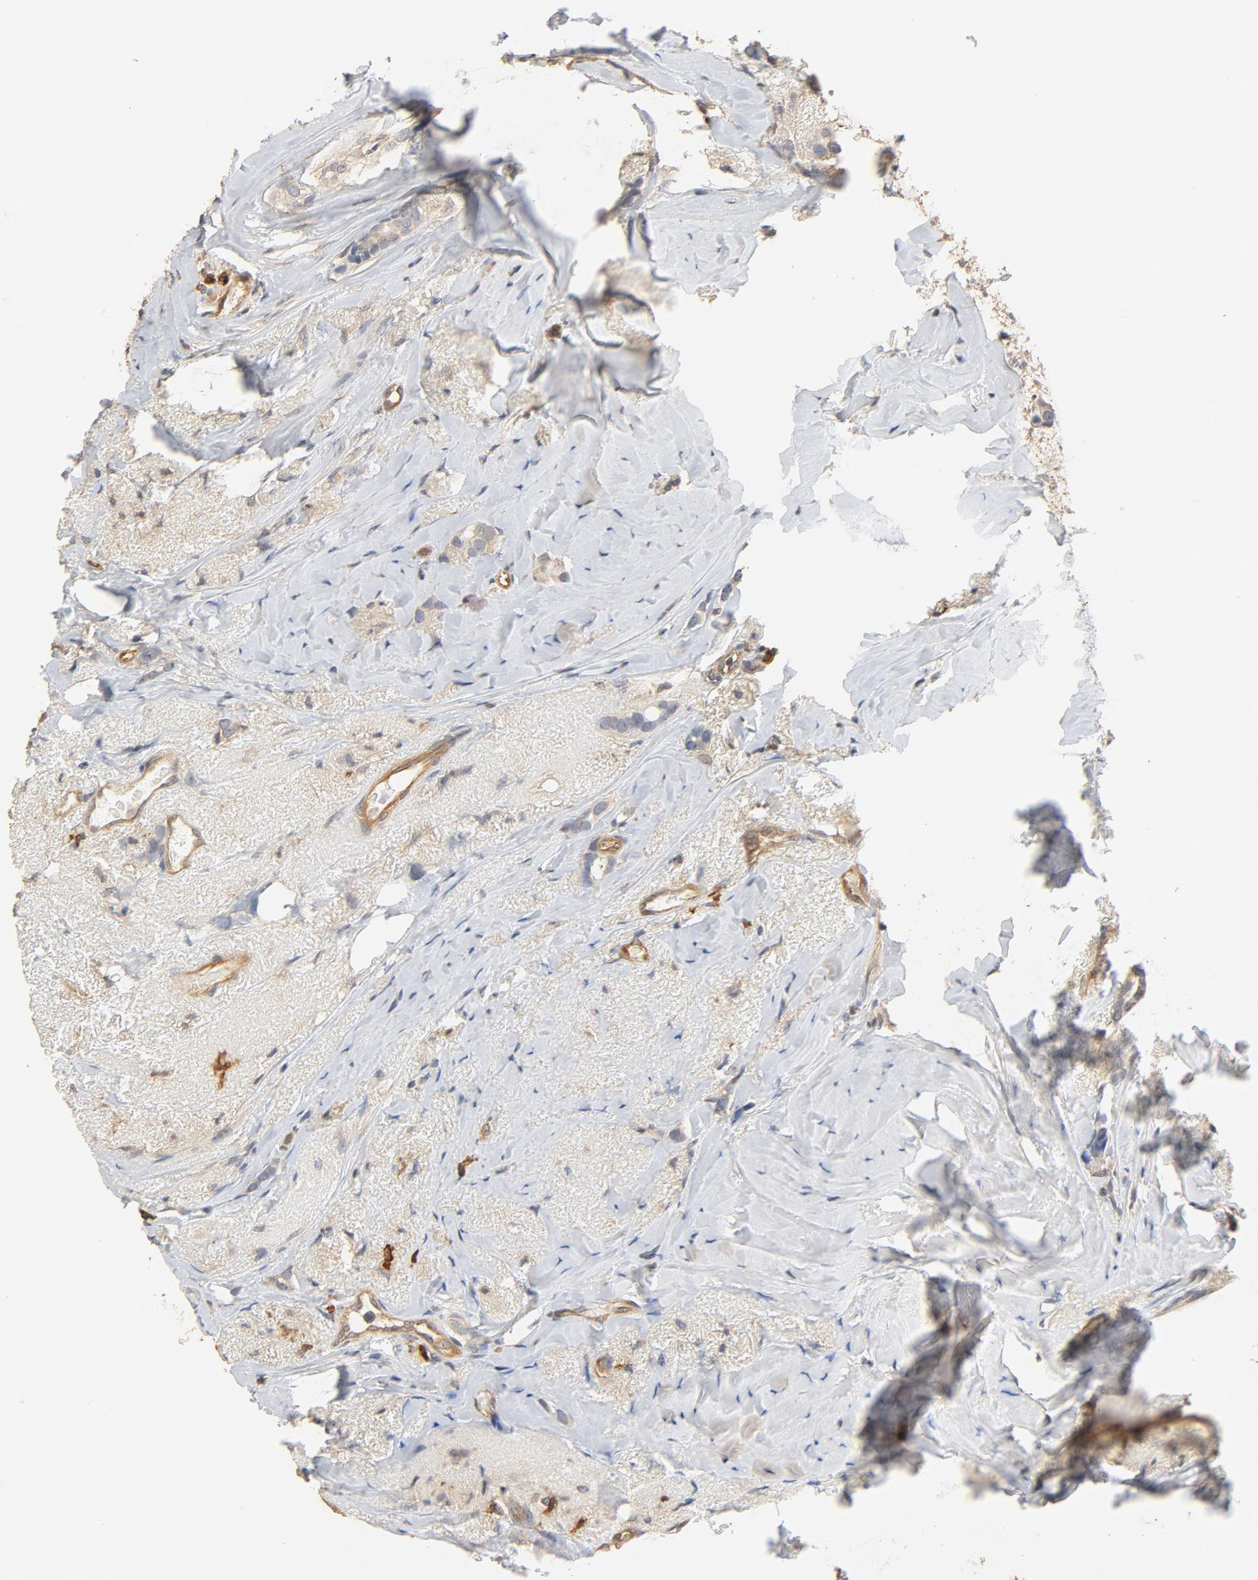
{"staining": {"intensity": "weak", "quantity": ">75%", "location": "cytoplasmic/membranous"}, "tissue": "breast cancer", "cell_type": "Tumor cells", "image_type": "cancer", "snomed": [{"axis": "morphology", "description": "Duct carcinoma"}, {"axis": "topography", "description": "Breast"}], "caption": "There is low levels of weak cytoplasmic/membranous positivity in tumor cells of intraductal carcinoma (breast), as demonstrated by immunohistochemical staining (brown color).", "gene": "UBE2J1", "patient": {"sex": "female", "age": 54}}